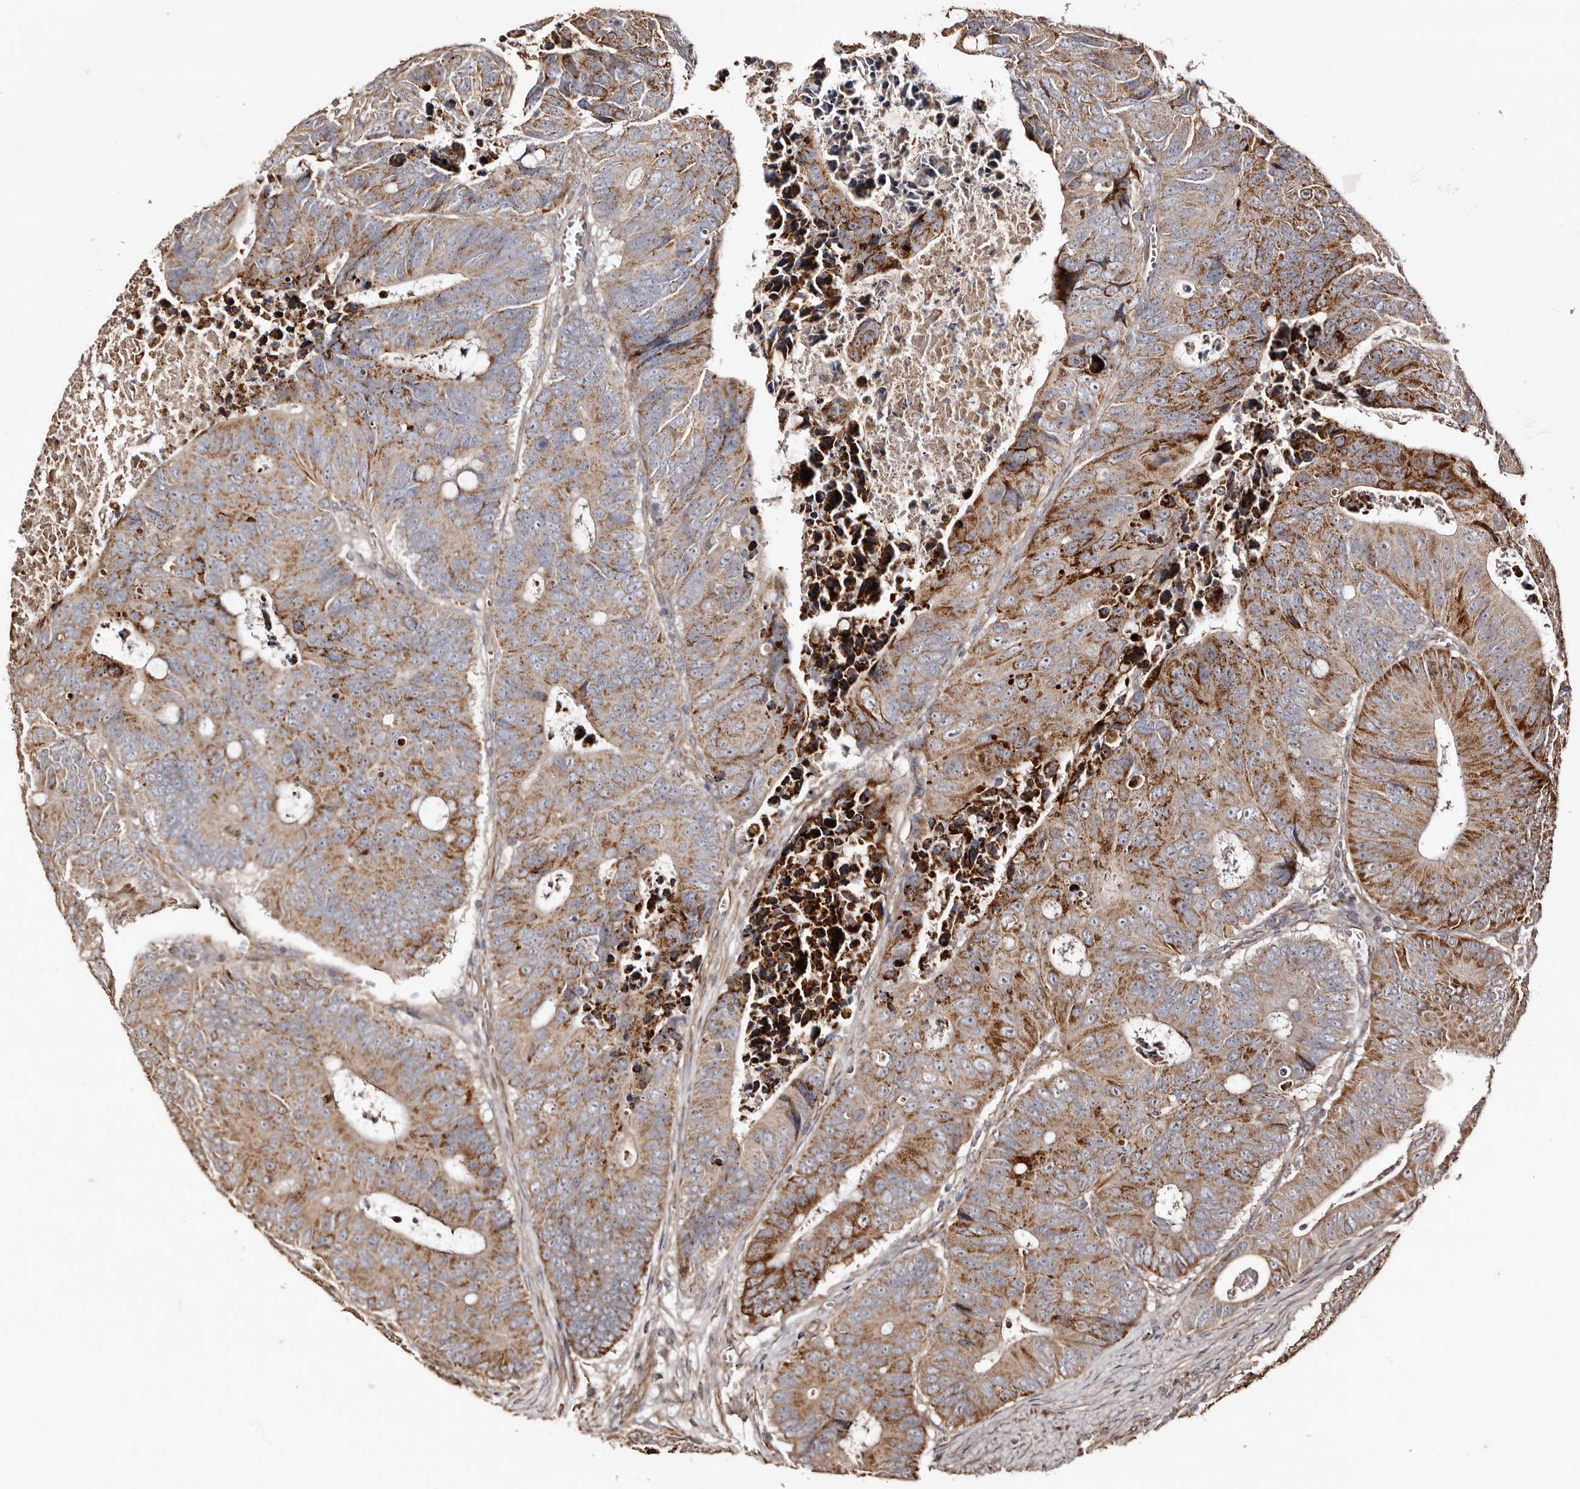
{"staining": {"intensity": "moderate", "quantity": ">75%", "location": "cytoplasmic/membranous"}, "tissue": "colorectal cancer", "cell_type": "Tumor cells", "image_type": "cancer", "snomed": [{"axis": "morphology", "description": "Adenocarcinoma, NOS"}, {"axis": "topography", "description": "Colon"}], "caption": "Moderate cytoplasmic/membranous protein staining is present in approximately >75% of tumor cells in colorectal cancer (adenocarcinoma). The staining was performed using DAB (3,3'-diaminobenzidine), with brown indicating positive protein expression. Nuclei are stained blue with hematoxylin.", "gene": "MACC1", "patient": {"sex": "male", "age": 87}}